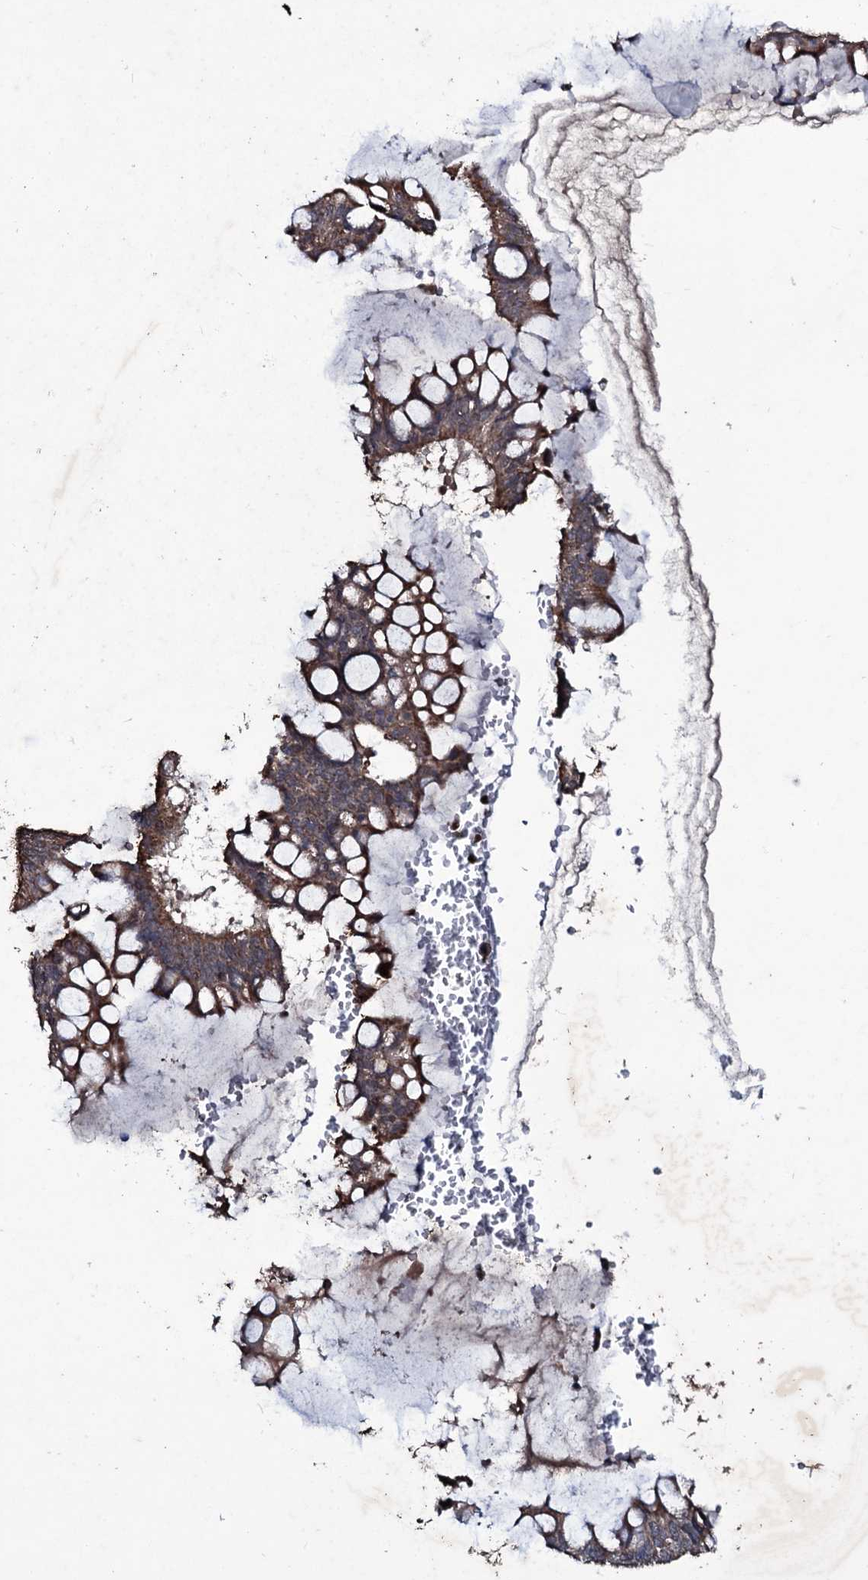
{"staining": {"intensity": "moderate", "quantity": ">75%", "location": "cytoplasmic/membranous"}, "tissue": "ovarian cancer", "cell_type": "Tumor cells", "image_type": "cancer", "snomed": [{"axis": "morphology", "description": "Cystadenocarcinoma, mucinous, NOS"}, {"axis": "topography", "description": "Ovary"}], "caption": "Immunohistochemistry histopathology image of neoplastic tissue: ovarian cancer (mucinous cystadenocarcinoma) stained using immunohistochemistry (IHC) shows medium levels of moderate protein expression localized specifically in the cytoplasmic/membranous of tumor cells, appearing as a cytoplasmic/membranous brown color.", "gene": "MRPS31", "patient": {"sex": "female", "age": 73}}